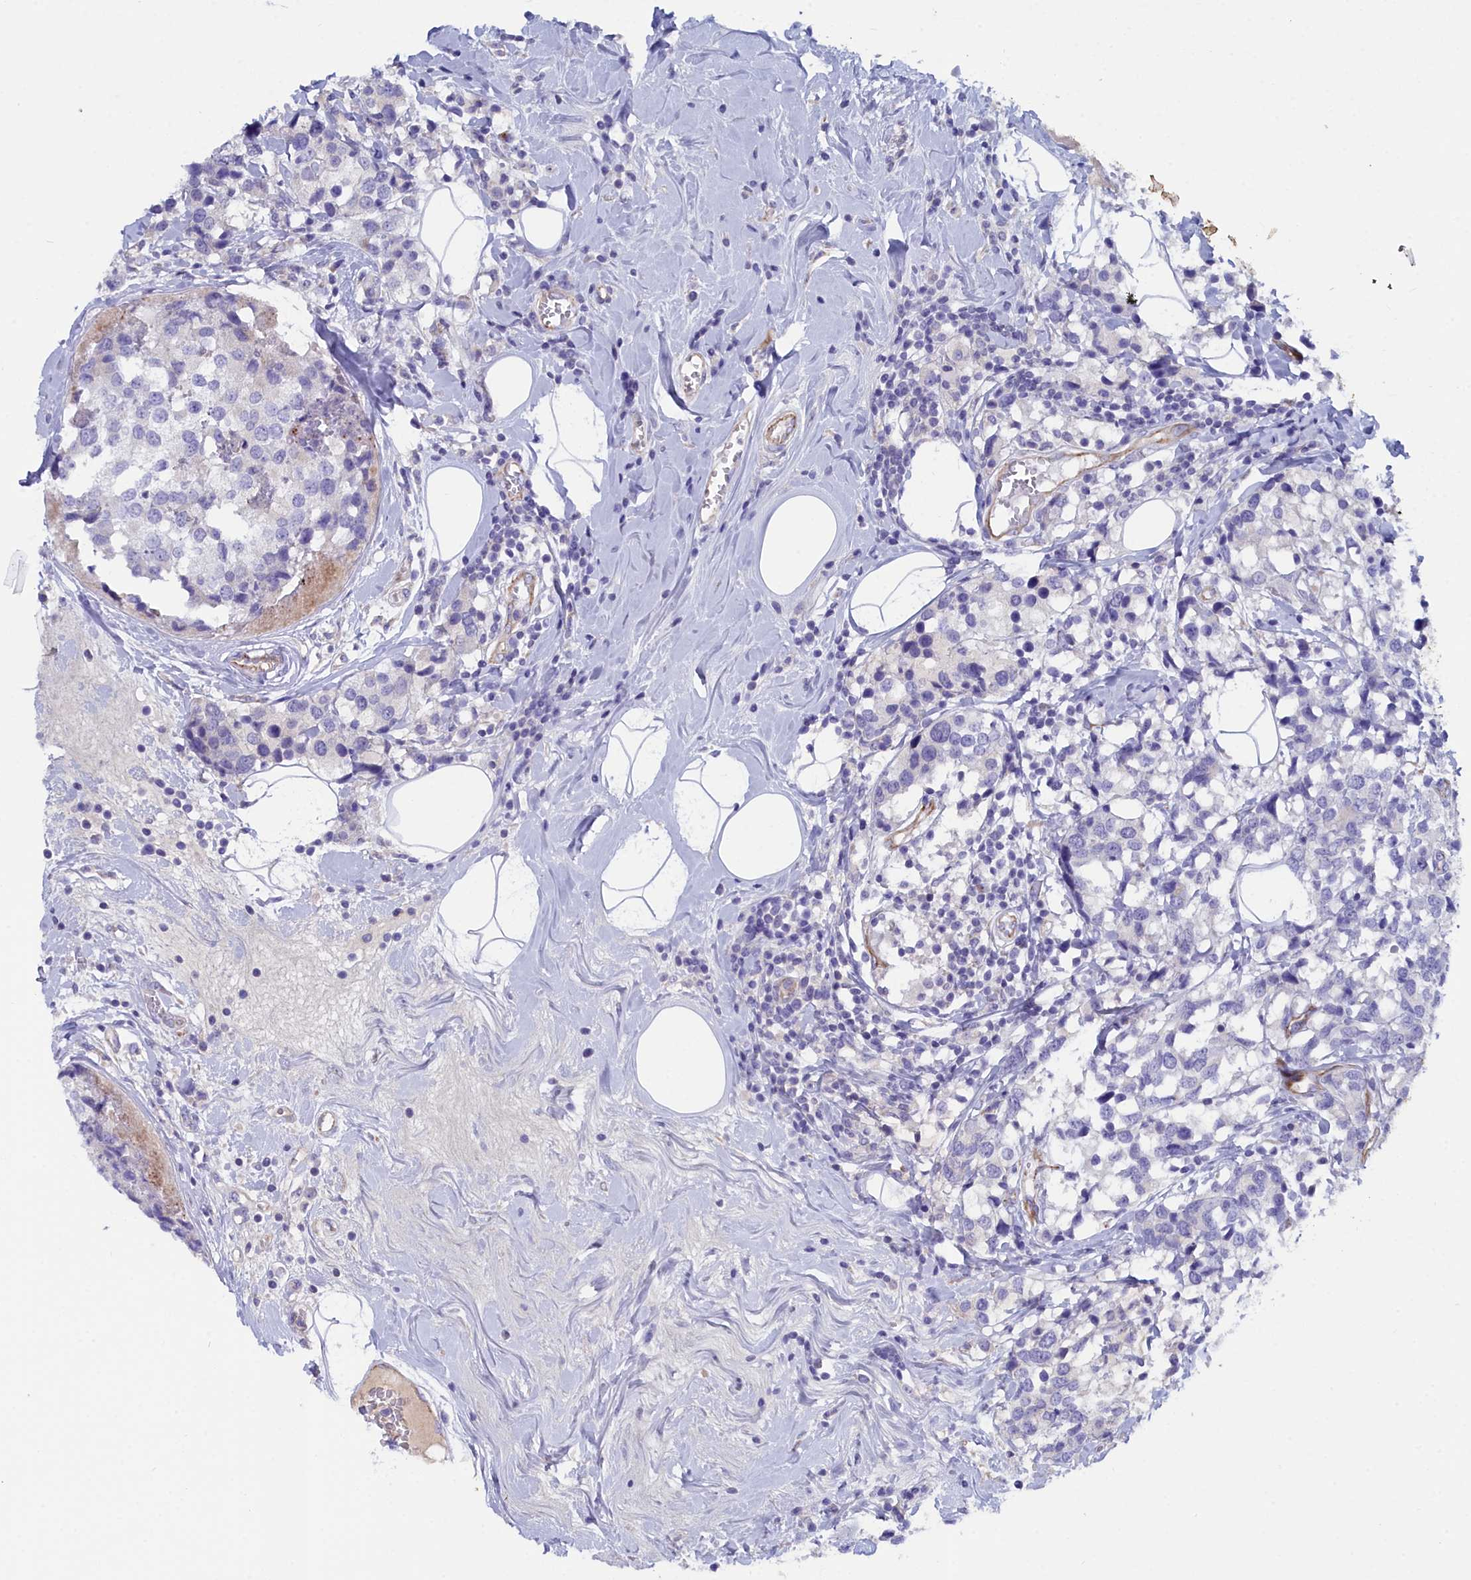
{"staining": {"intensity": "negative", "quantity": "none", "location": "none"}, "tissue": "breast cancer", "cell_type": "Tumor cells", "image_type": "cancer", "snomed": [{"axis": "morphology", "description": "Lobular carcinoma"}, {"axis": "topography", "description": "Breast"}], "caption": "This is an immunohistochemistry (IHC) photomicrograph of breast cancer (lobular carcinoma). There is no staining in tumor cells.", "gene": "SLC49A3", "patient": {"sex": "female", "age": 59}}